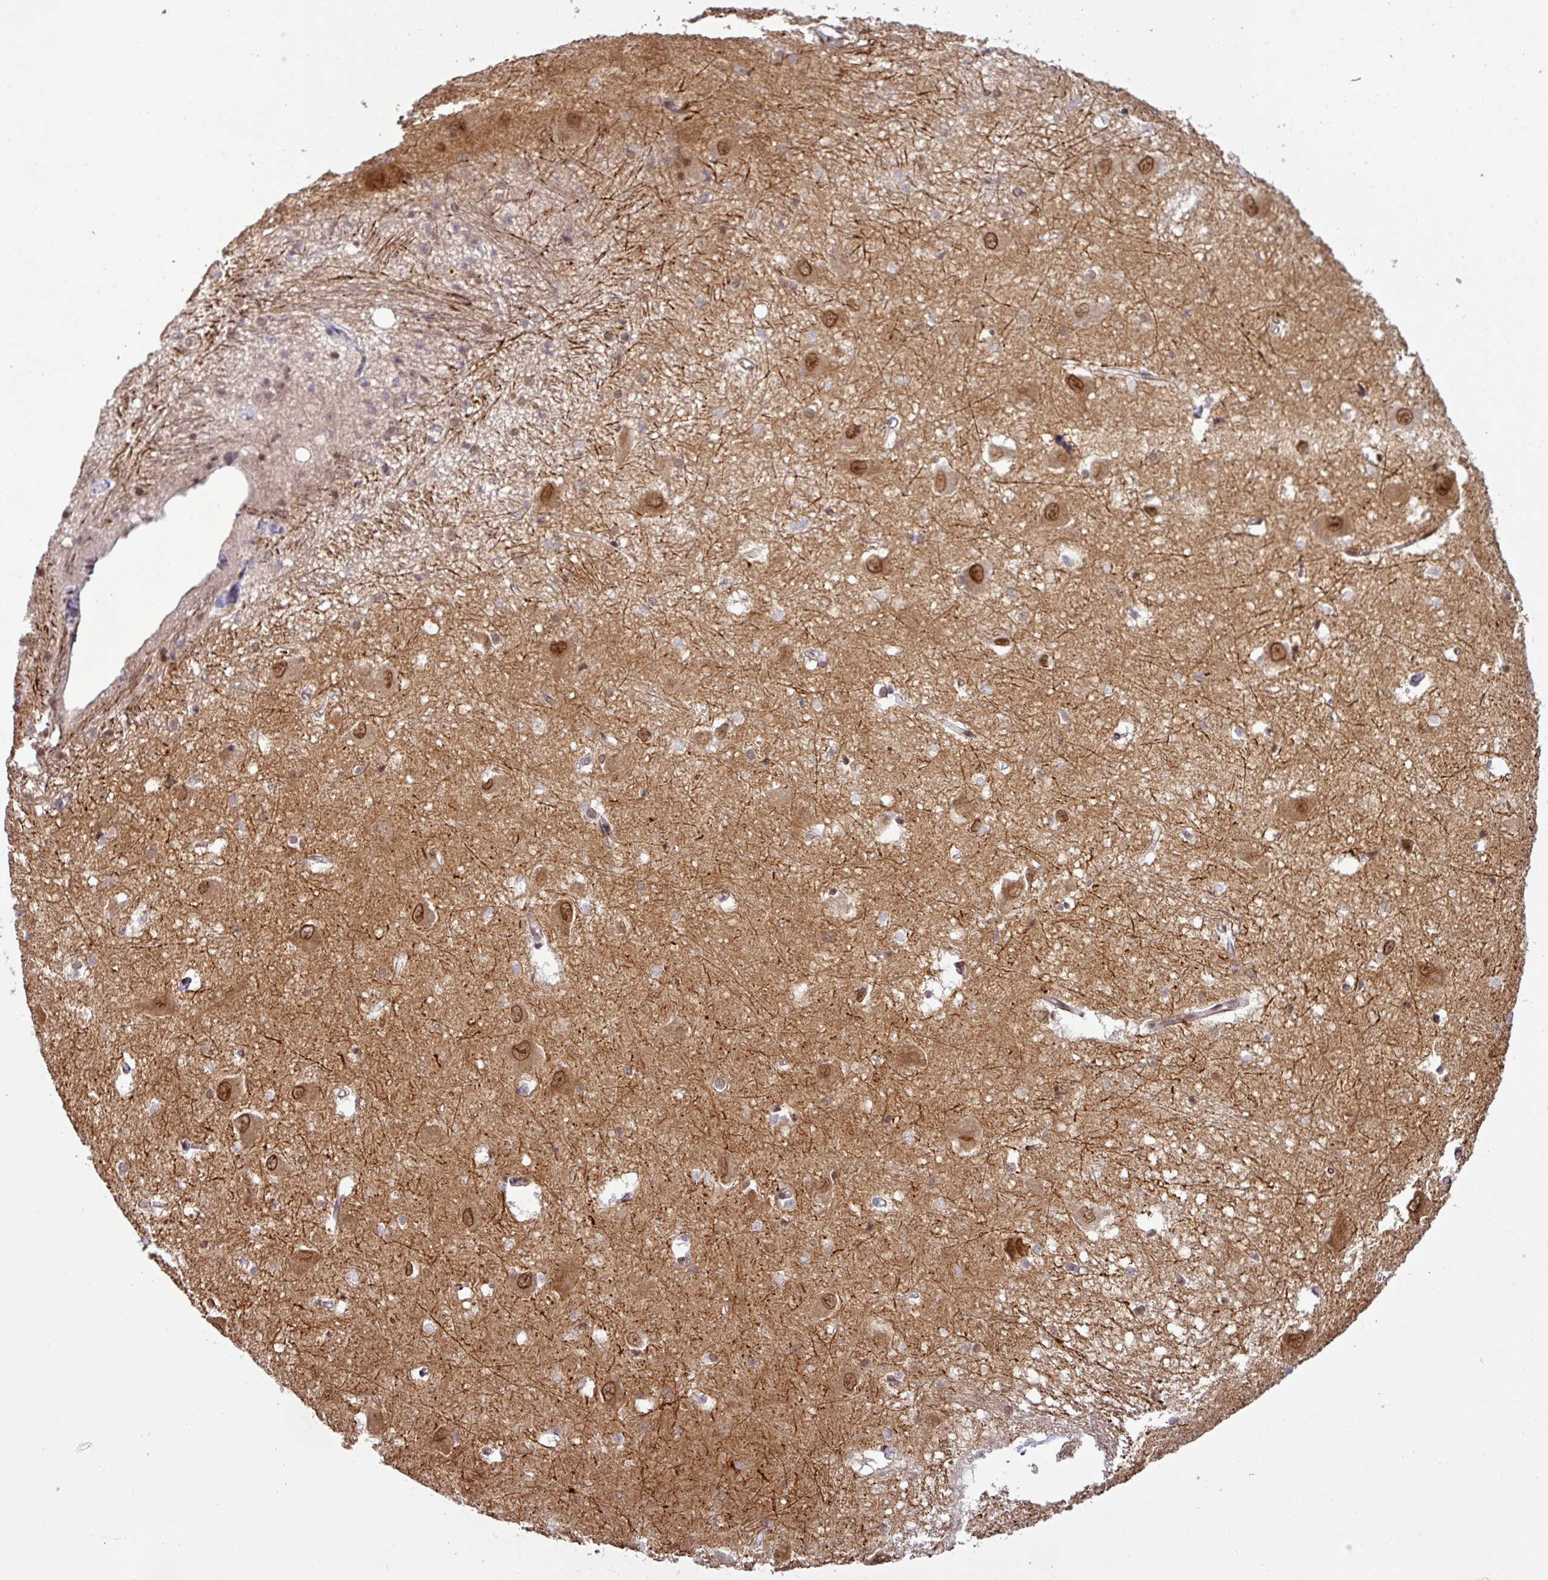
{"staining": {"intensity": "strong", "quantity": "<25%", "location": "nuclear"}, "tissue": "caudate", "cell_type": "Glial cells", "image_type": "normal", "snomed": [{"axis": "morphology", "description": "Normal tissue, NOS"}, {"axis": "topography", "description": "Lateral ventricle wall"}], "caption": "Immunohistochemistry (IHC) staining of unremarkable caudate, which reveals medium levels of strong nuclear positivity in about <25% of glial cells indicating strong nuclear protein staining. The staining was performed using DAB (3,3'-diaminobenzidine) (brown) for protein detection and nuclei were counterstained in hematoxylin (blue).", "gene": "PTPN20", "patient": {"sex": "male", "age": 37}}